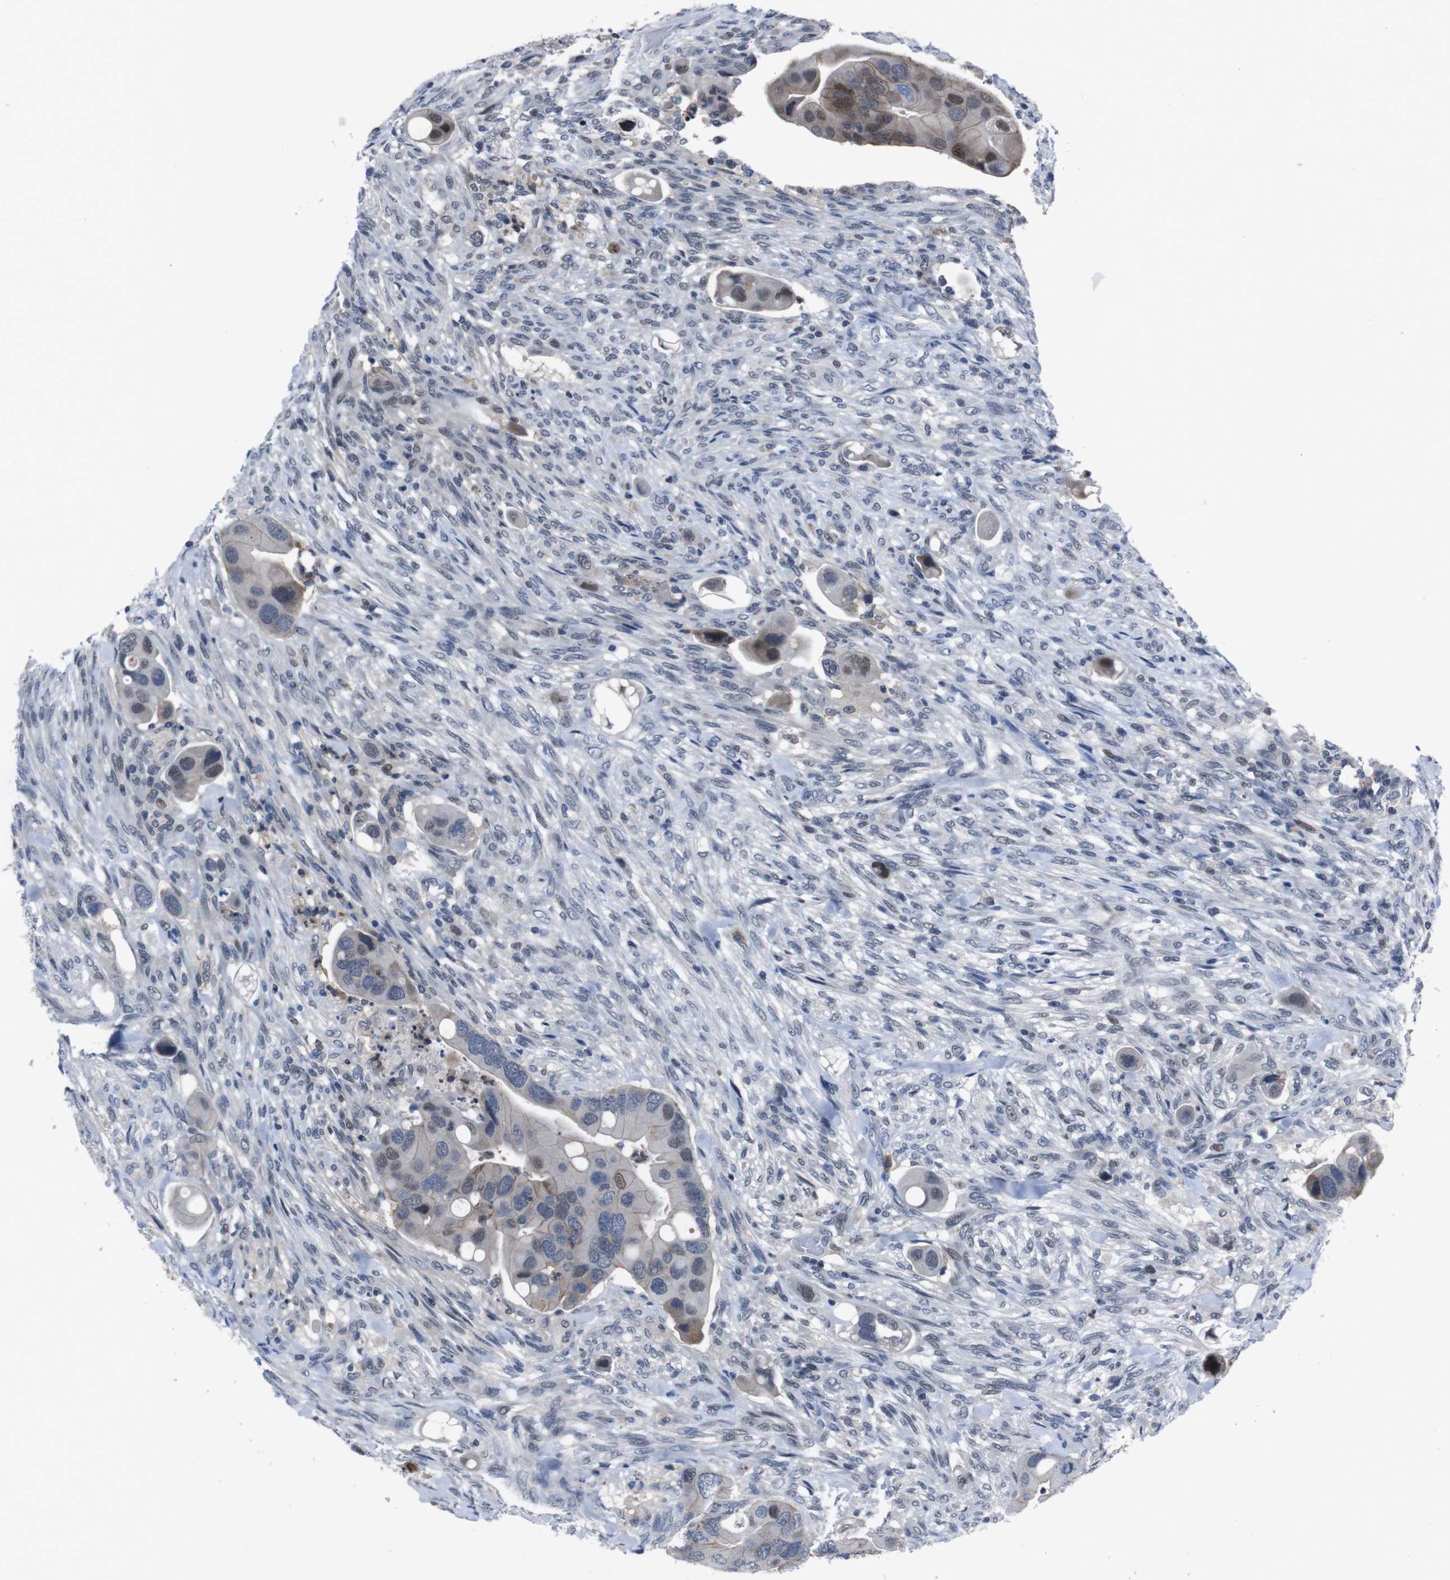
{"staining": {"intensity": "moderate", "quantity": "25%-75%", "location": "cytoplasmic/membranous,nuclear"}, "tissue": "colorectal cancer", "cell_type": "Tumor cells", "image_type": "cancer", "snomed": [{"axis": "morphology", "description": "Adenocarcinoma, NOS"}, {"axis": "topography", "description": "Rectum"}], "caption": "Human colorectal cancer stained for a protein (brown) reveals moderate cytoplasmic/membranous and nuclear positive positivity in about 25%-75% of tumor cells.", "gene": "SEMA4B", "patient": {"sex": "female", "age": 57}}